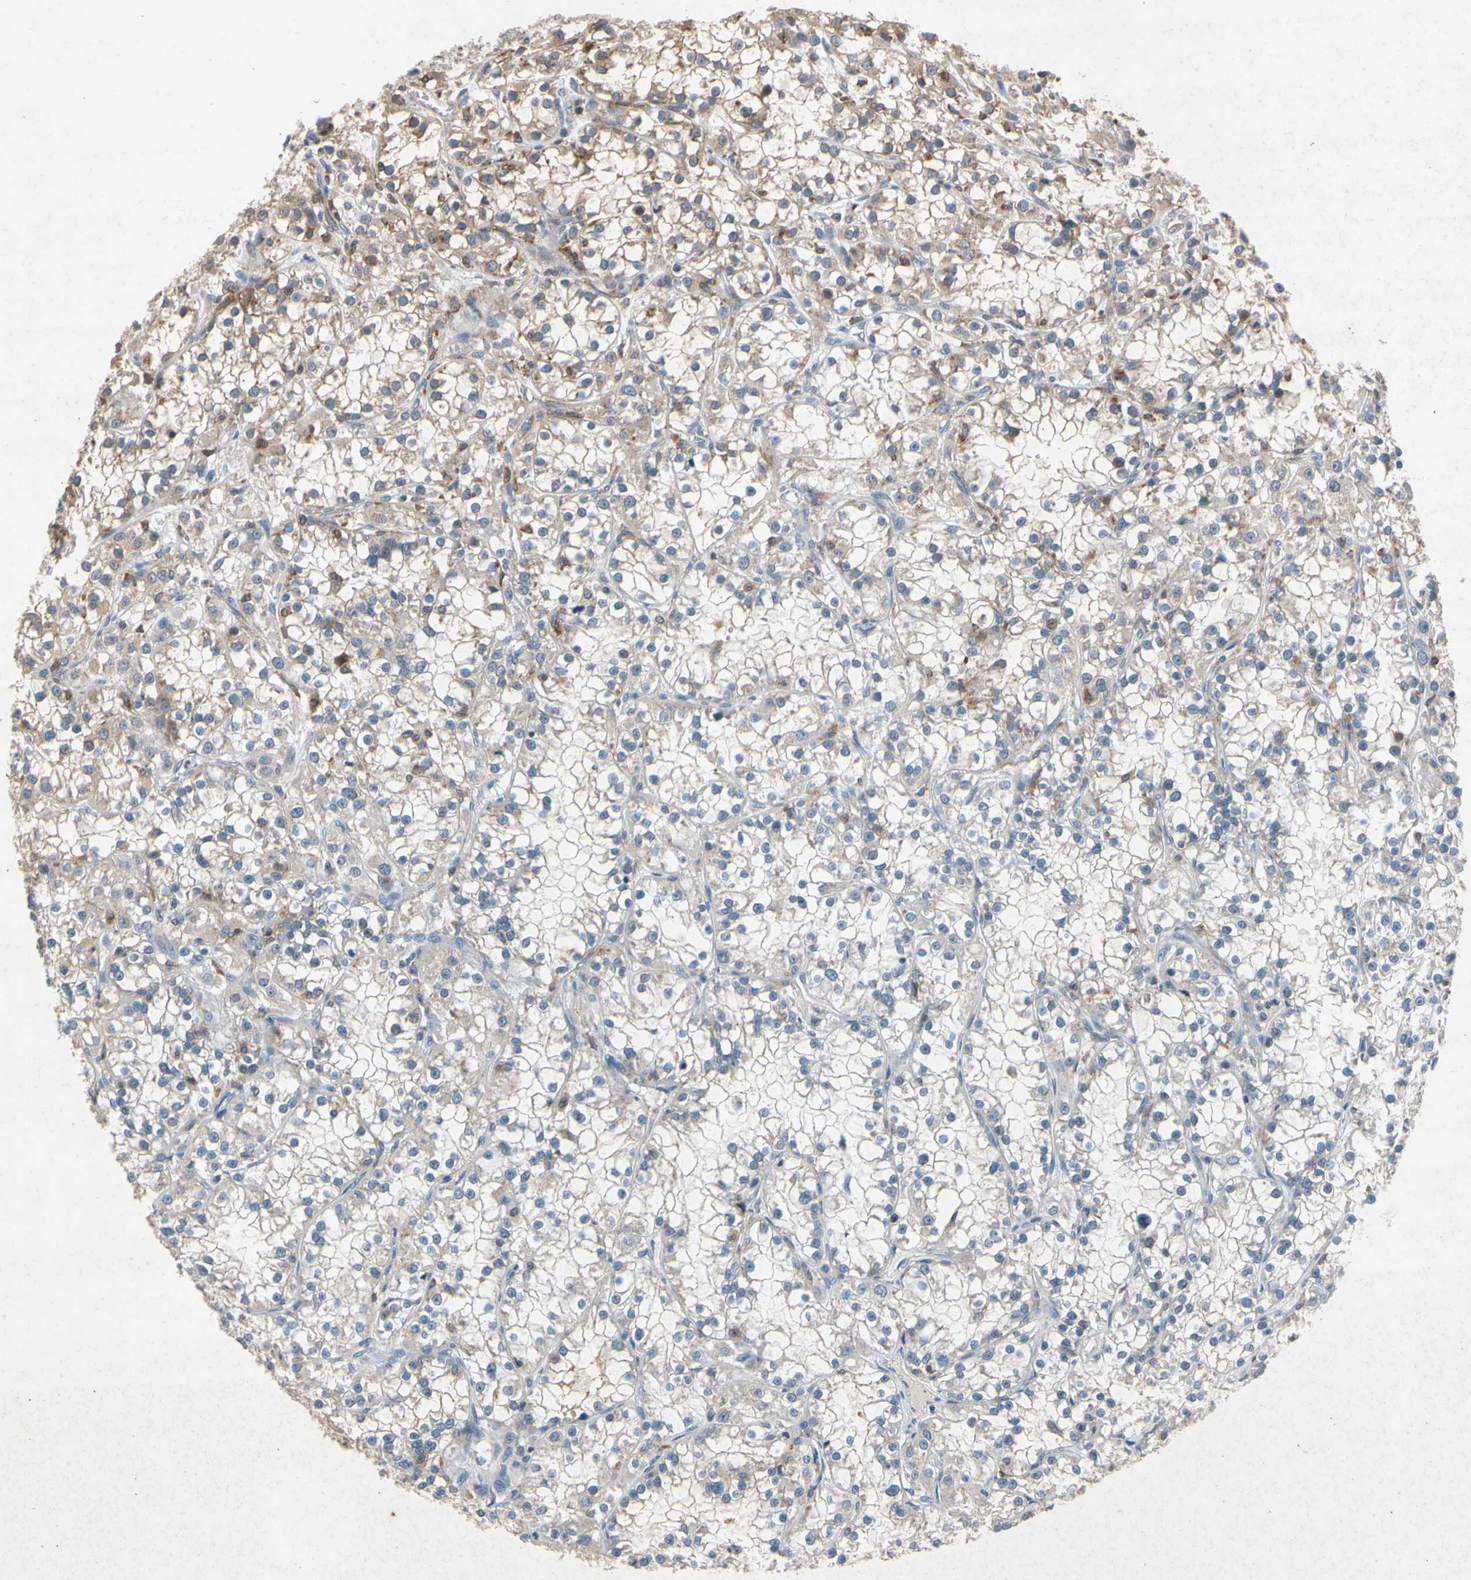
{"staining": {"intensity": "weak", "quantity": "25%-75%", "location": "cytoplasmic/membranous"}, "tissue": "renal cancer", "cell_type": "Tumor cells", "image_type": "cancer", "snomed": [{"axis": "morphology", "description": "Adenocarcinoma, NOS"}, {"axis": "topography", "description": "Kidney"}], "caption": "A high-resolution photomicrograph shows immunohistochemistry (IHC) staining of renal cancer, which displays weak cytoplasmic/membranous positivity in approximately 25%-75% of tumor cells. (Stains: DAB (3,3'-diaminobenzidine) in brown, nuclei in blue, Microscopy: brightfield microscopy at high magnification).", "gene": "RPS6KA1", "patient": {"sex": "female", "age": 52}}